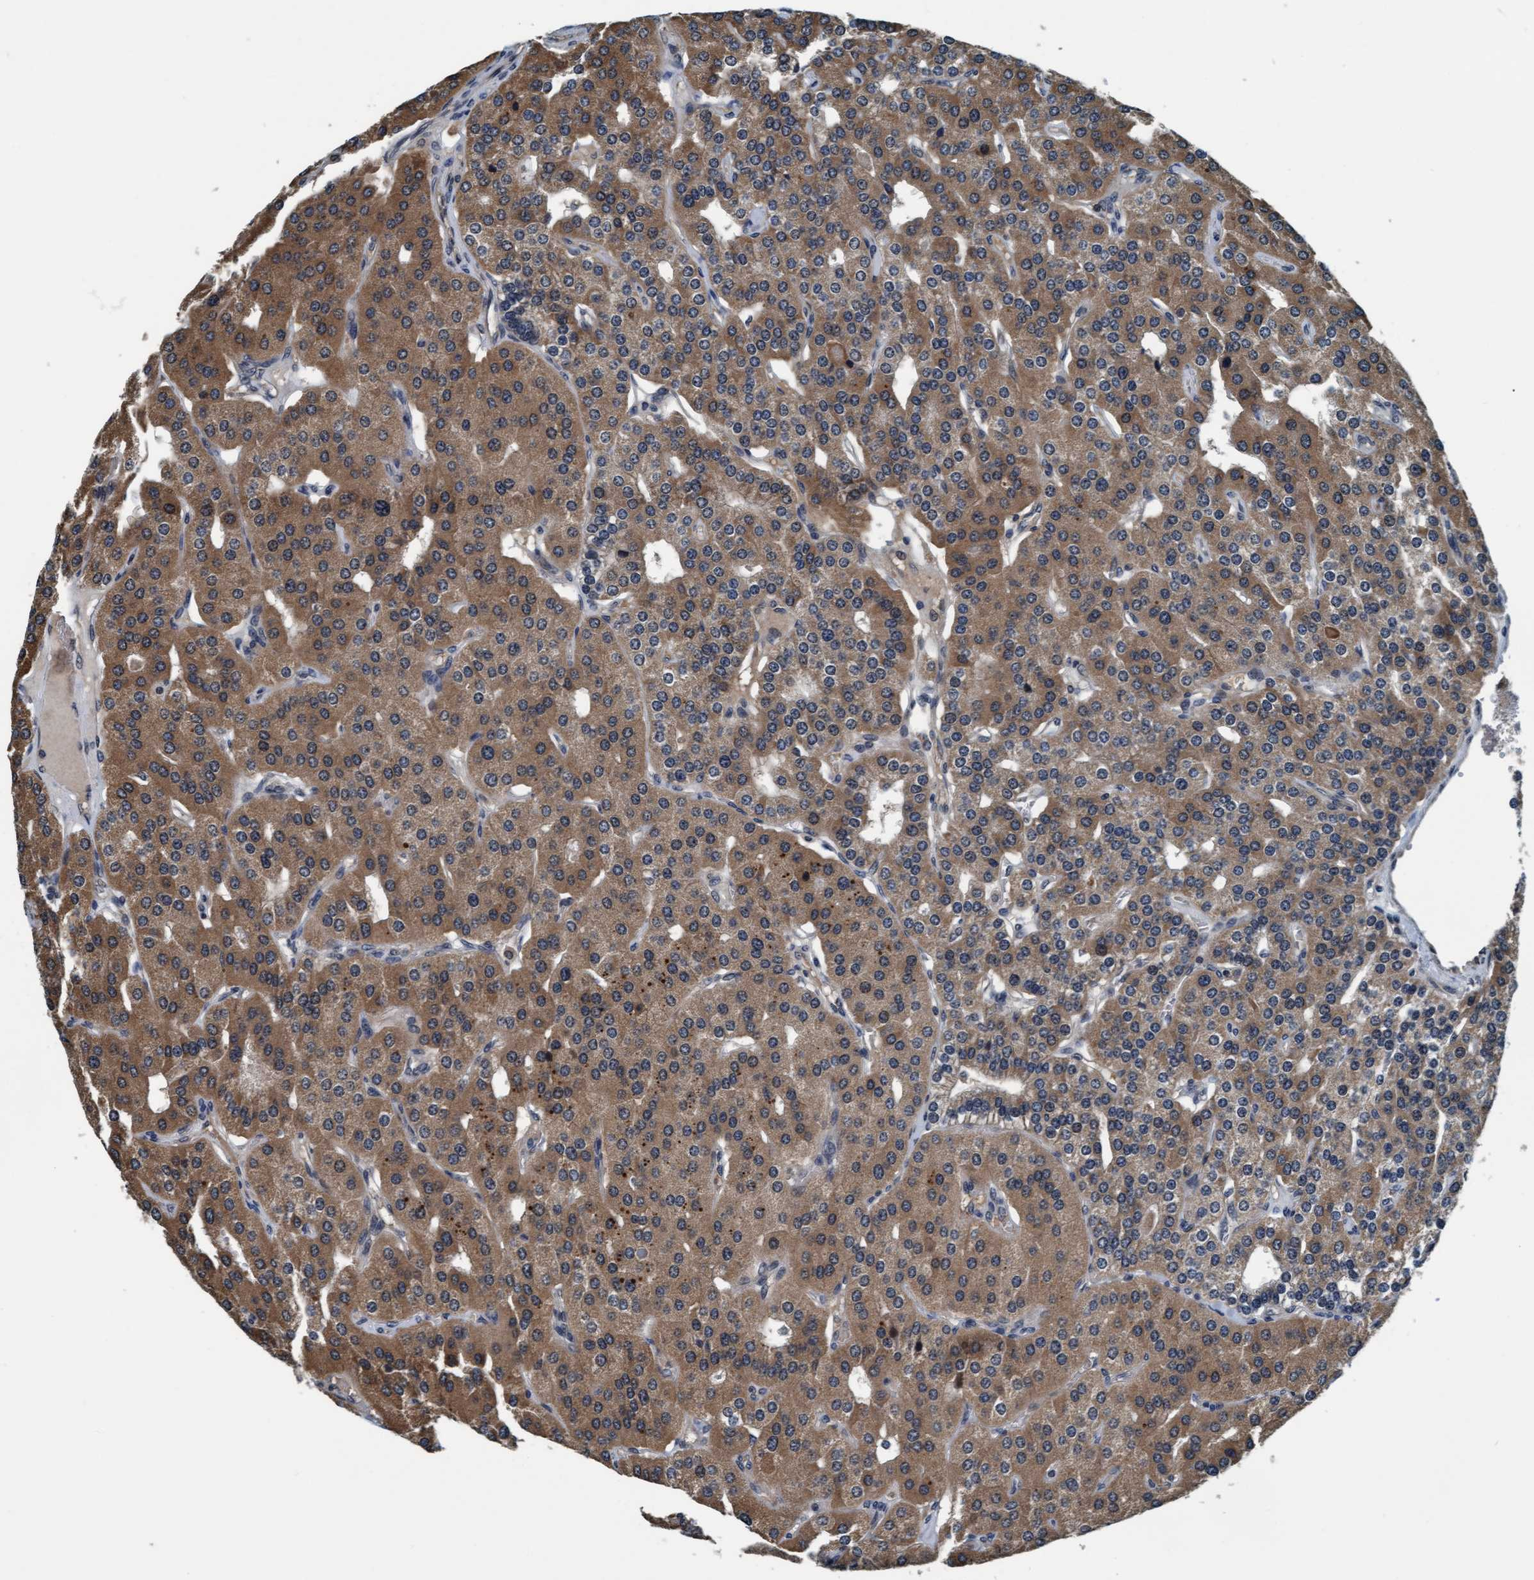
{"staining": {"intensity": "moderate", "quantity": ">75%", "location": "cytoplasmic/membranous"}, "tissue": "parathyroid gland", "cell_type": "Glandular cells", "image_type": "normal", "snomed": [{"axis": "morphology", "description": "Normal tissue, NOS"}, {"axis": "morphology", "description": "Adenoma, NOS"}, {"axis": "topography", "description": "Parathyroid gland"}], "caption": "Immunohistochemical staining of benign human parathyroid gland displays medium levels of moderate cytoplasmic/membranous expression in approximately >75% of glandular cells.", "gene": "WASF1", "patient": {"sex": "female", "age": 86}}